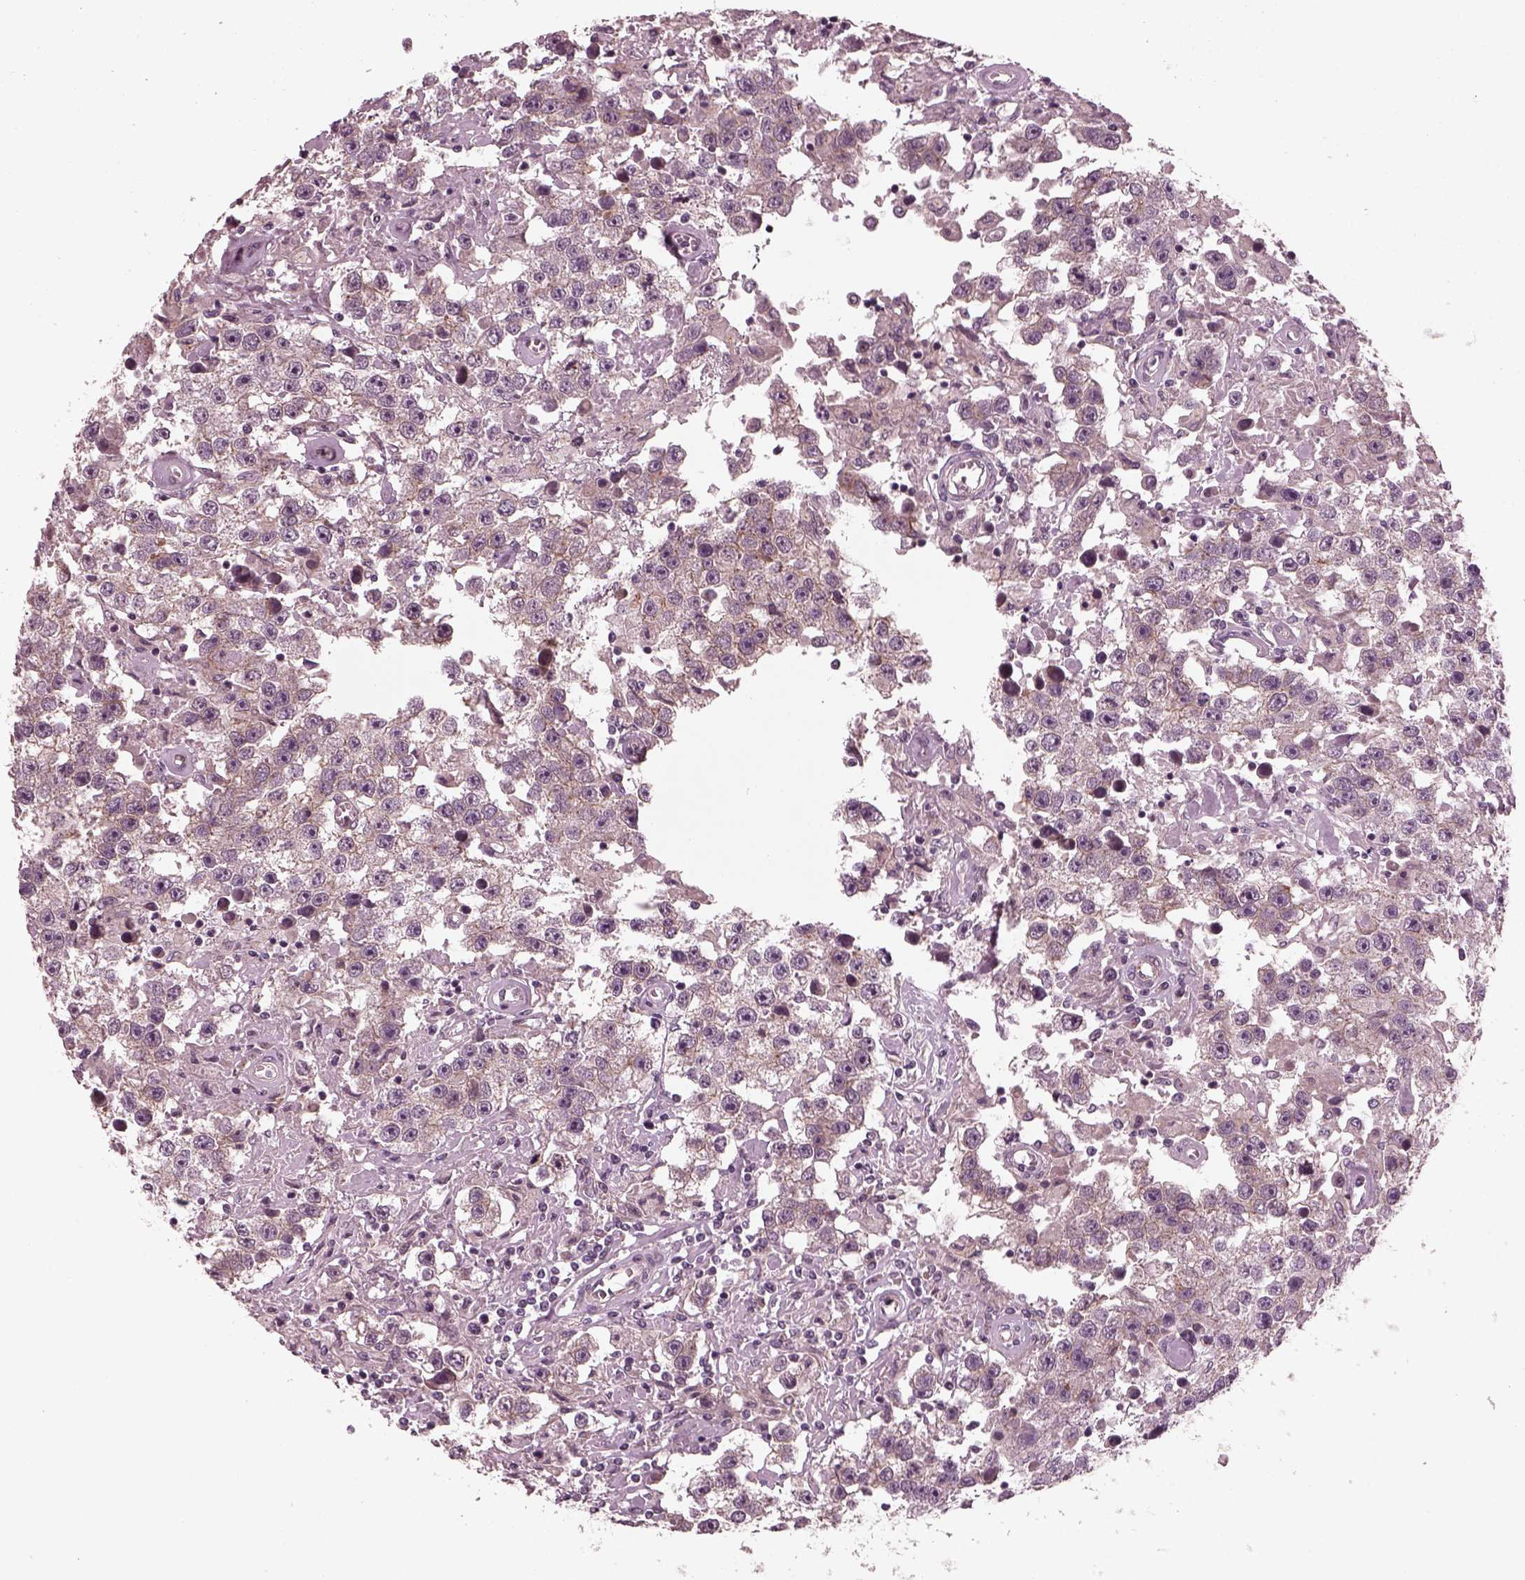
{"staining": {"intensity": "weak", "quantity": "<25%", "location": "cytoplasmic/membranous"}, "tissue": "testis cancer", "cell_type": "Tumor cells", "image_type": "cancer", "snomed": [{"axis": "morphology", "description": "Seminoma, NOS"}, {"axis": "topography", "description": "Testis"}], "caption": "Image shows no protein positivity in tumor cells of testis seminoma tissue.", "gene": "TUBG1", "patient": {"sex": "male", "age": 43}}